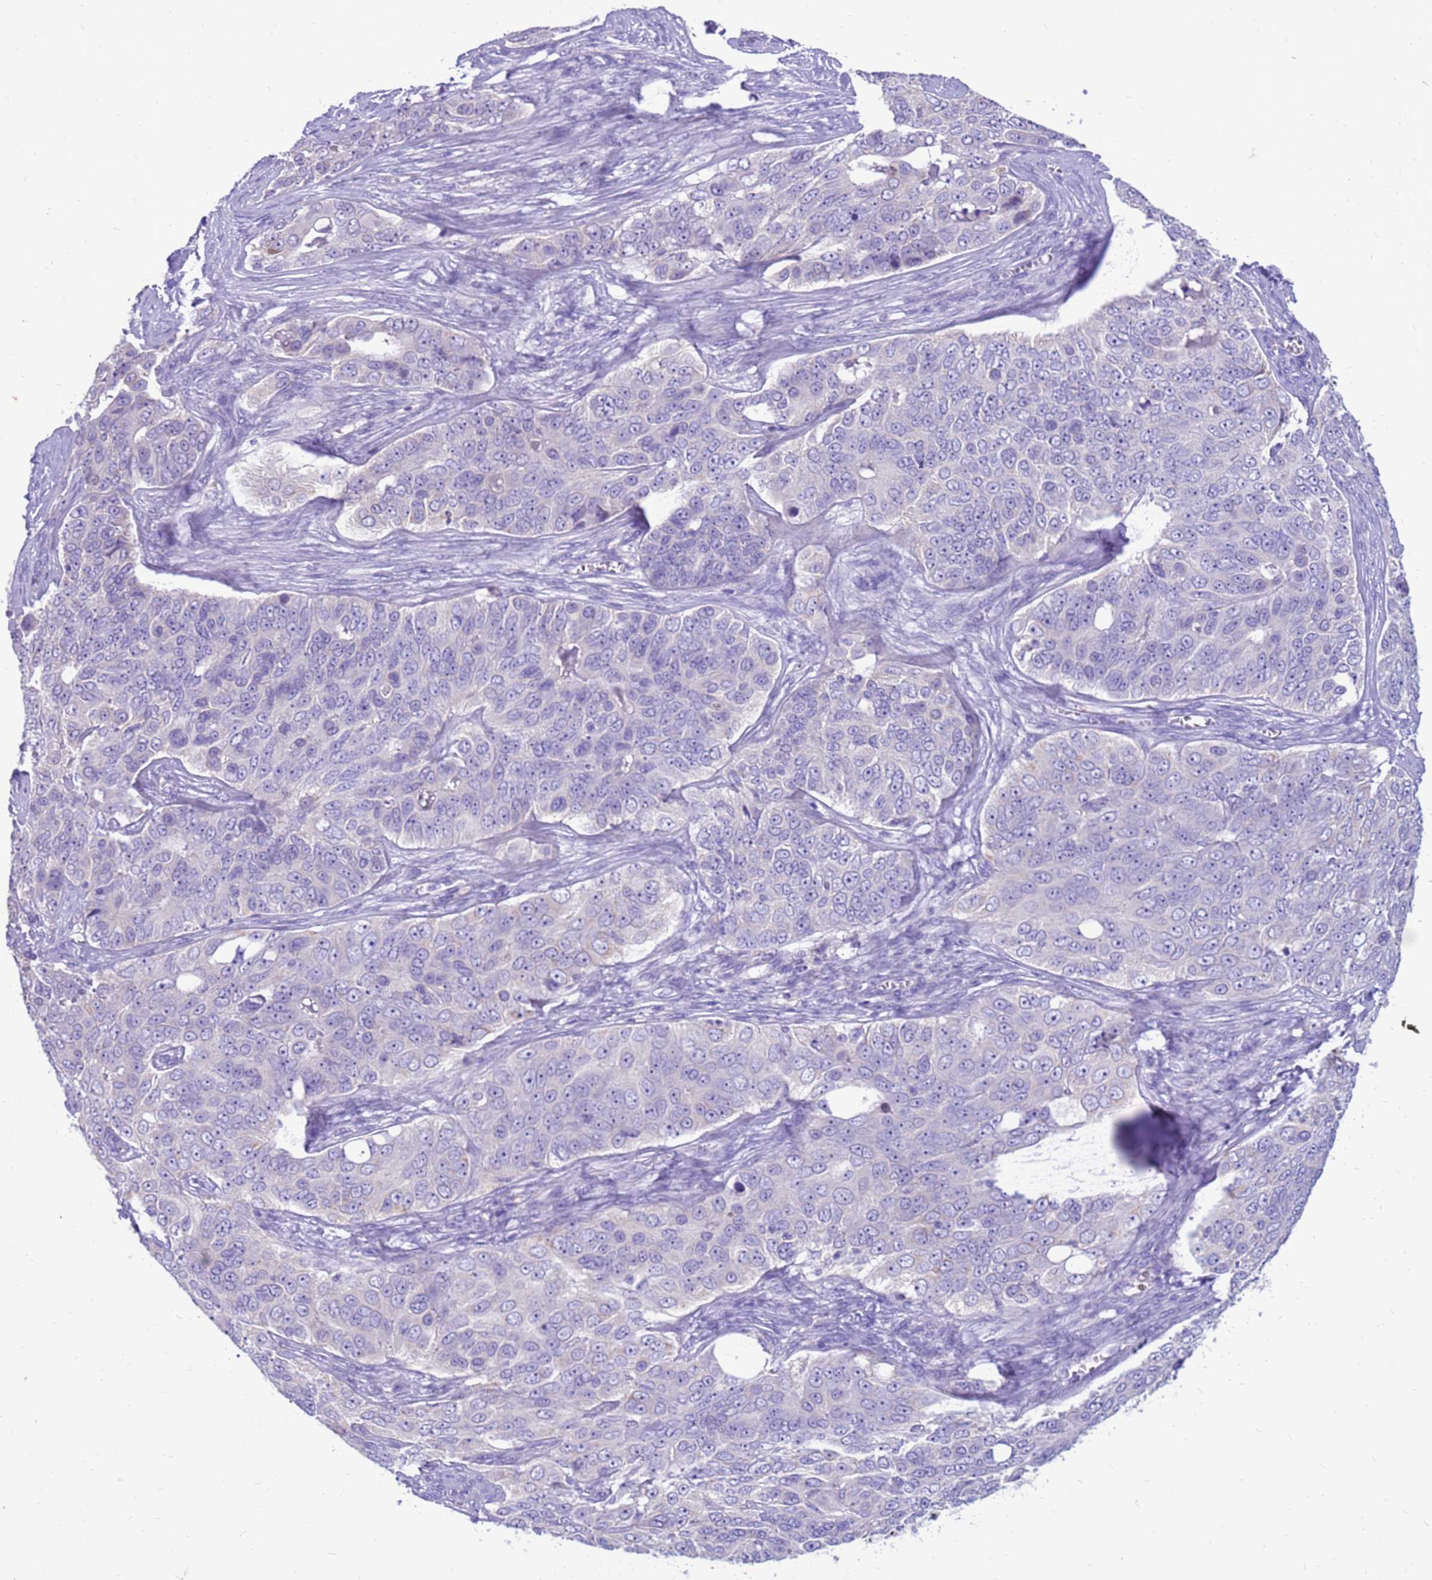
{"staining": {"intensity": "negative", "quantity": "none", "location": "none"}, "tissue": "ovarian cancer", "cell_type": "Tumor cells", "image_type": "cancer", "snomed": [{"axis": "morphology", "description": "Carcinoma, endometroid"}, {"axis": "topography", "description": "Ovary"}], "caption": "Immunohistochemical staining of human ovarian cancer (endometroid carcinoma) exhibits no significant positivity in tumor cells.", "gene": "PDE10A", "patient": {"sex": "female", "age": 51}}